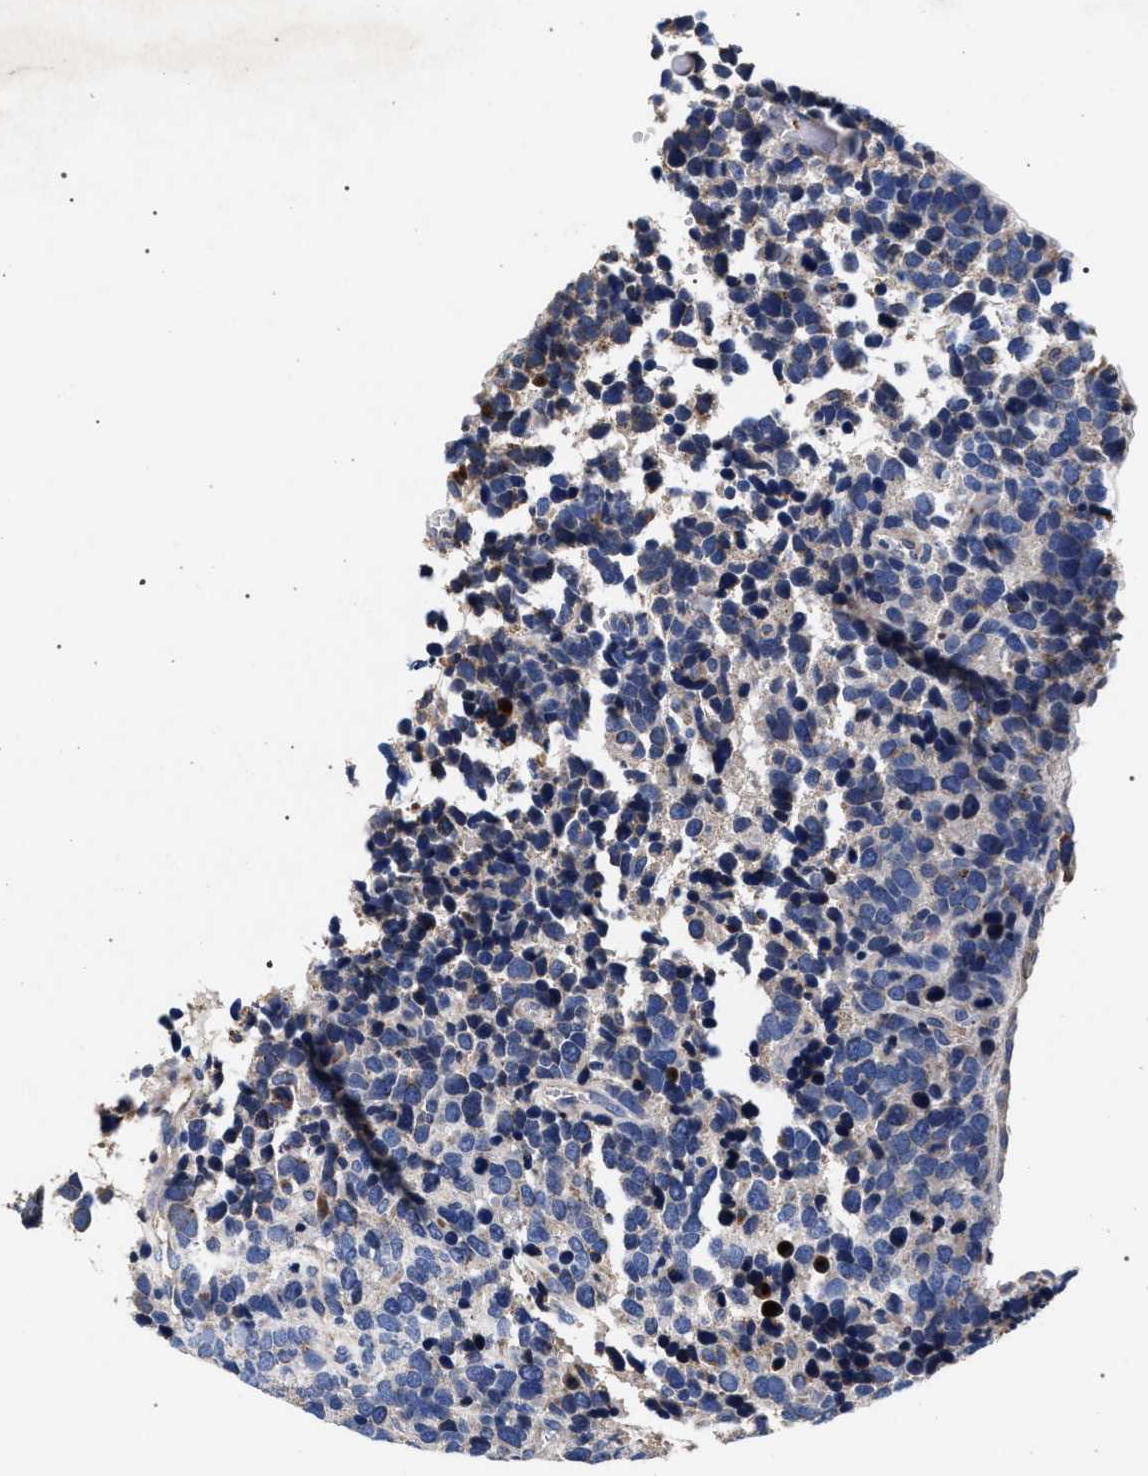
{"staining": {"intensity": "negative", "quantity": "none", "location": "none"}, "tissue": "urothelial cancer", "cell_type": "Tumor cells", "image_type": "cancer", "snomed": [{"axis": "morphology", "description": "Urothelial carcinoma, High grade"}, {"axis": "topography", "description": "Urinary bladder"}], "caption": "An immunohistochemistry micrograph of urothelial cancer is shown. There is no staining in tumor cells of urothelial cancer. (Brightfield microscopy of DAB (3,3'-diaminobenzidine) immunohistochemistry at high magnification).", "gene": "ACOX1", "patient": {"sex": "female", "age": 82}}